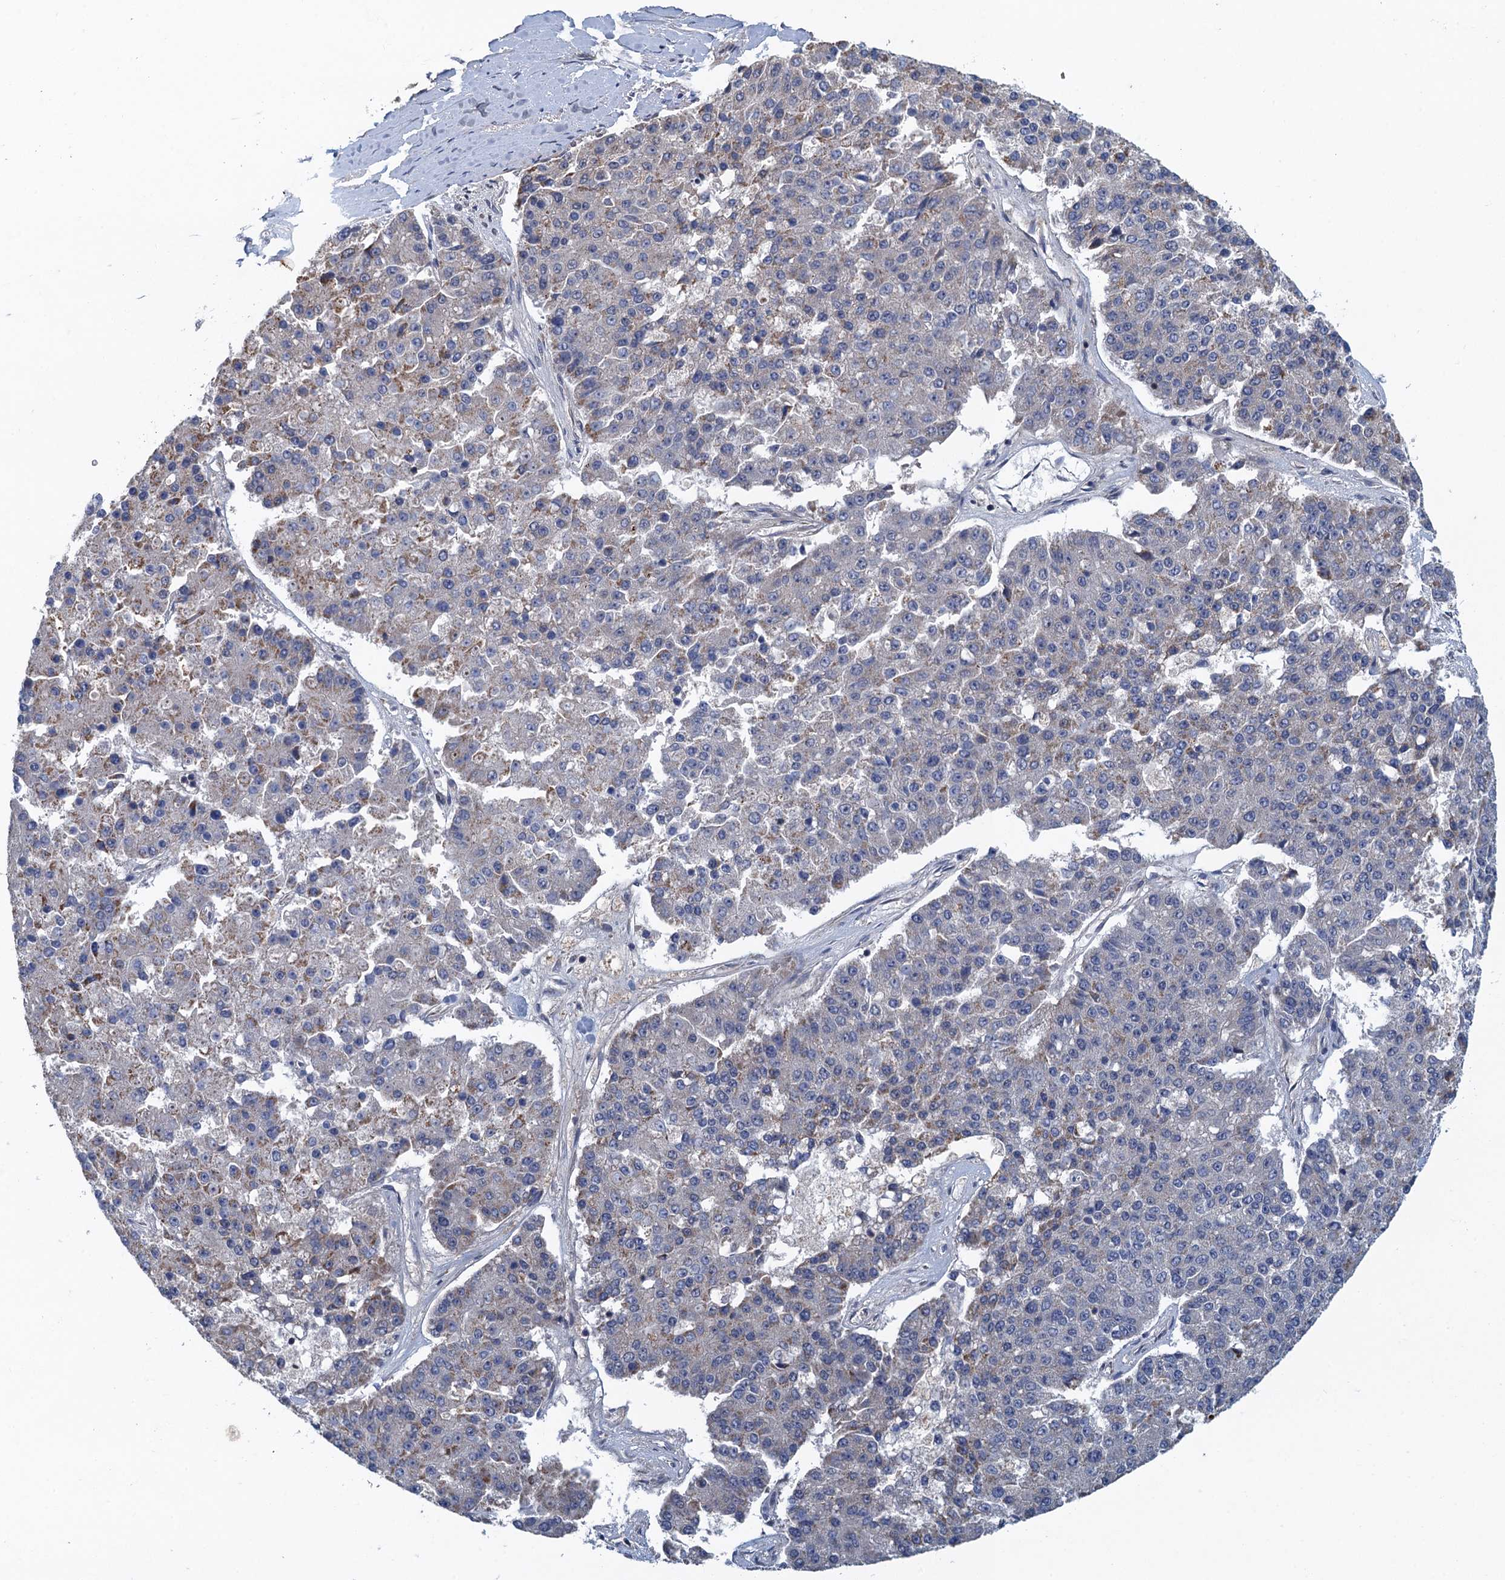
{"staining": {"intensity": "moderate", "quantity": "<25%", "location": "cytoplasmic/membranous"}, "tissue": "pancreatic cancer", "cell_type": "Tumor cells", "image_type": "cancer", "snomed": [{"axis": "morphology", "description": "Adenocarcinoma, NOS"}, {"axis": "topography", "description": "Pancreas"}], "caption": "Pancreatic cancer (adenocarcinoma) was stained to show a protein in brown. There is low levels of moderate cytoplasmic/membranous expression in about <25% of tumor cells.", "gene": "MDM1", "patient": {"sex": "male", "age": 50}}